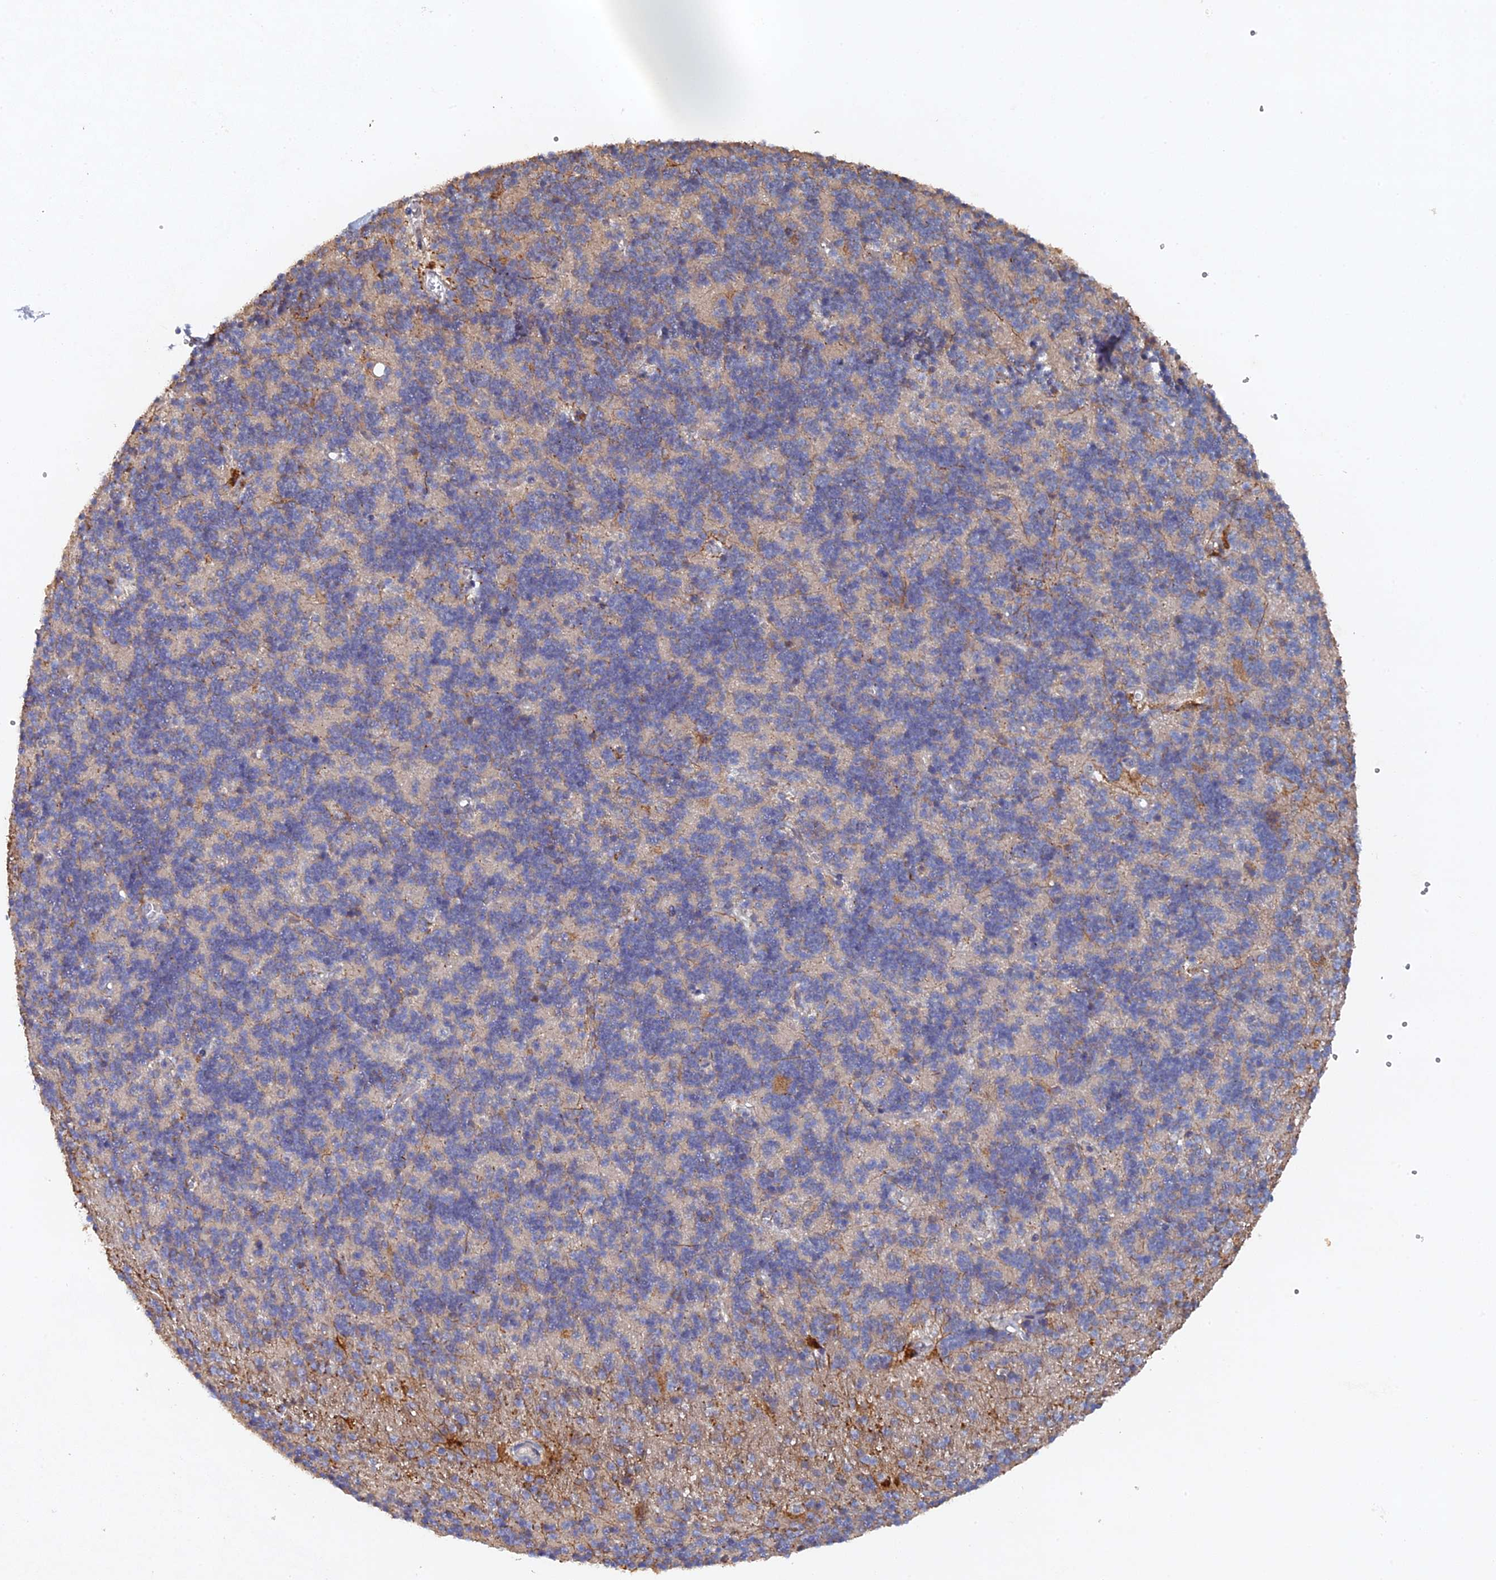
{"staining": {"intensity": "weak", "quantity": ">75%", "location": "cytoplasmic/membranous"}, "tissue": "cerebellum", "cell_type": "Cells in granular layer", "image_type": "normal", "snomed": [{"axis": "morphology", "description": "Normal tissue, NOS"}, {"axis": "topography", "description": "Cerebellum"}], "caption": "Immunohistochemical staining of normal cerebellum reveals >75% levels of weak cytoplasmic/membranous protein positivity in about >75% of cells in granular layer.", "gene": "VPS37C", "patient": {"sex": "male", "age": 54}}